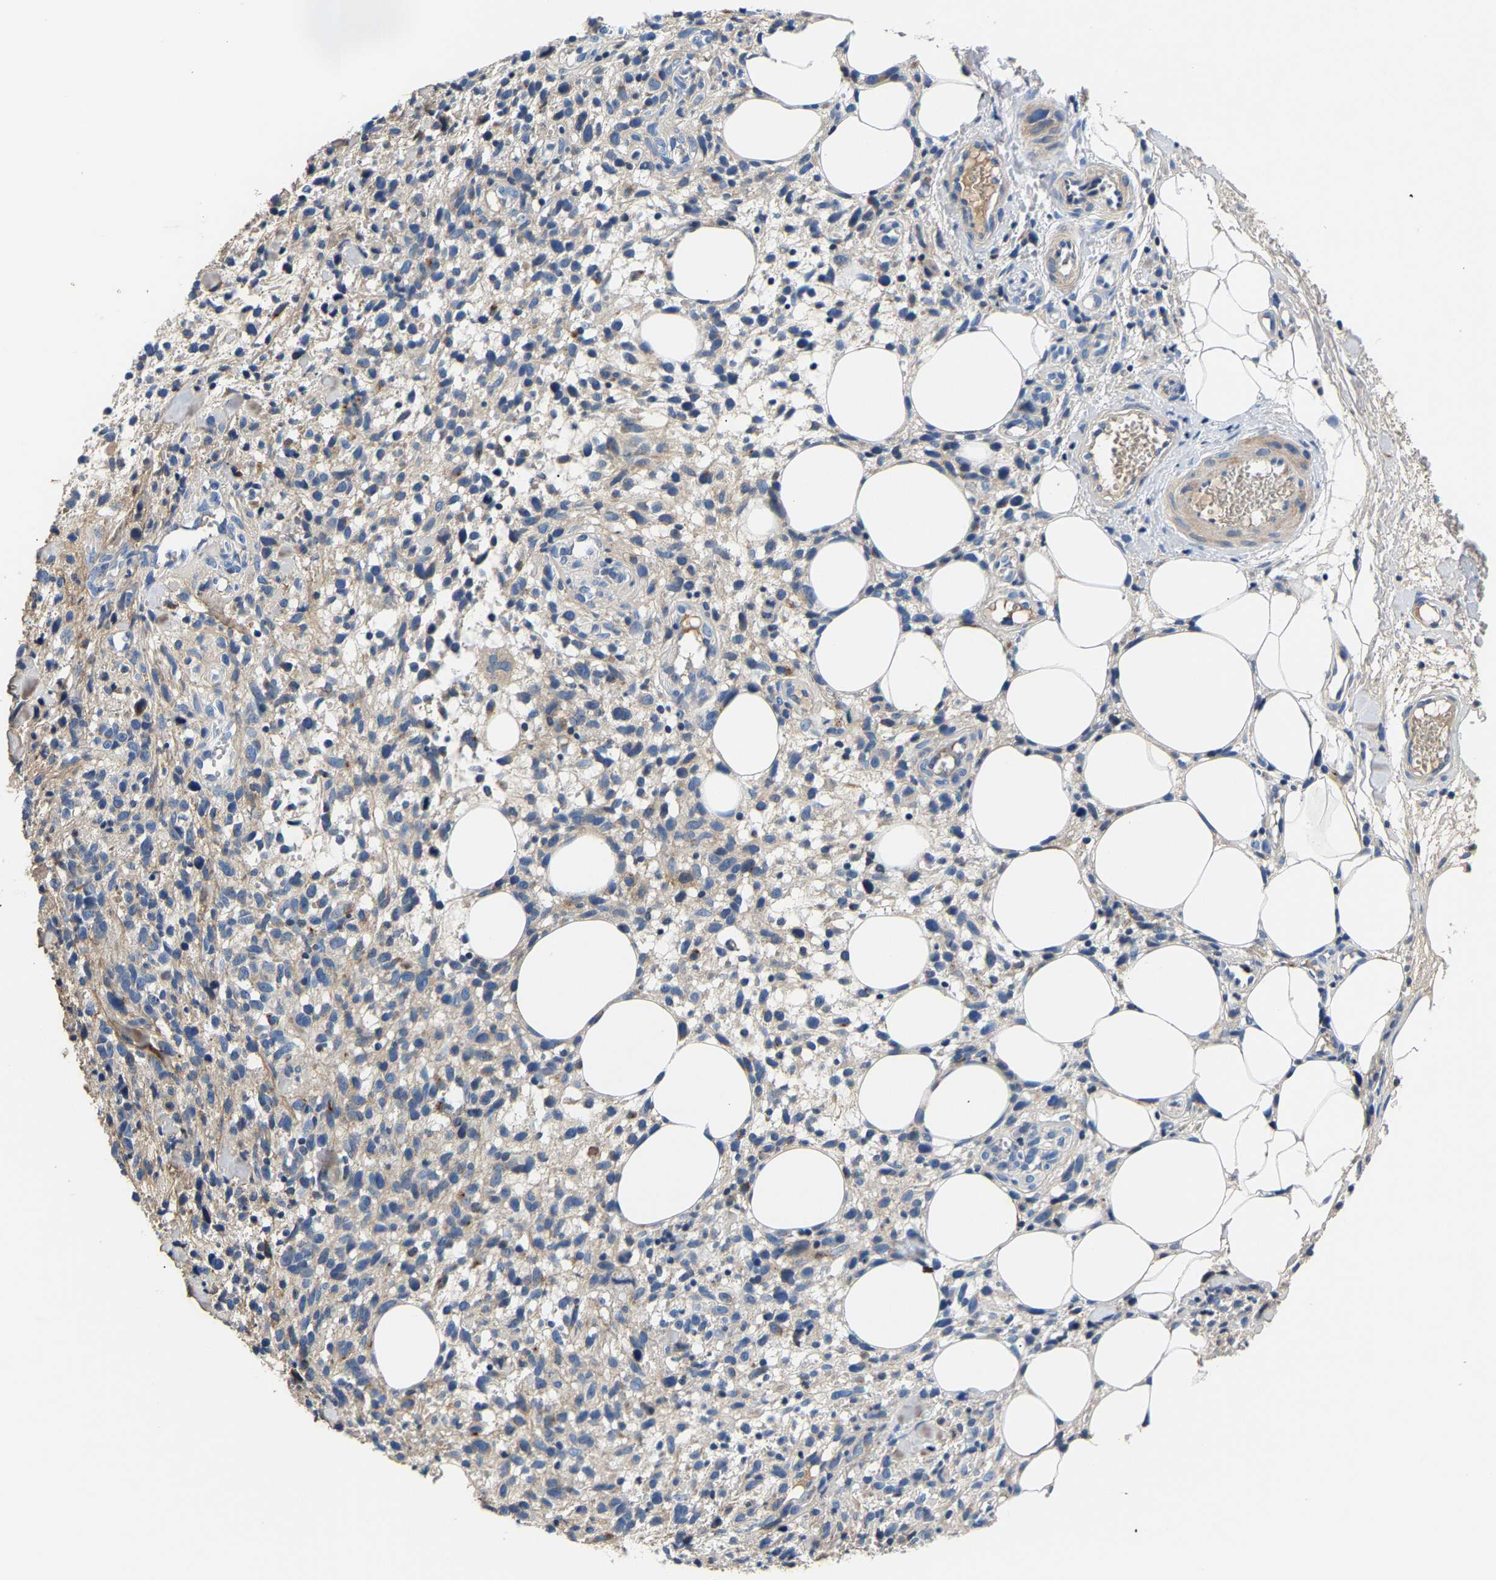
{"staining": {"intensity": "negative", "quantity": "none", "location": "none"}, "tissue": "melanoma", "cell_type": "Tumor cells", "image_type": "cancer", "snomed": [{"axis": "morphology", "description": "Malignant melanoma, NOS"}, {"axis": "topography", "description": "Skin"}], "caption": "Protein analysis of melanoma exhibits no significant staining in tumor cells. The staining is performed using DAB (3,3'-diaminobenzidine) brown chromogen with nuclei counter-stained in using hematoxylin.", "gene": "CCDC171", "patient": {"sex": "female", "age": 55}}